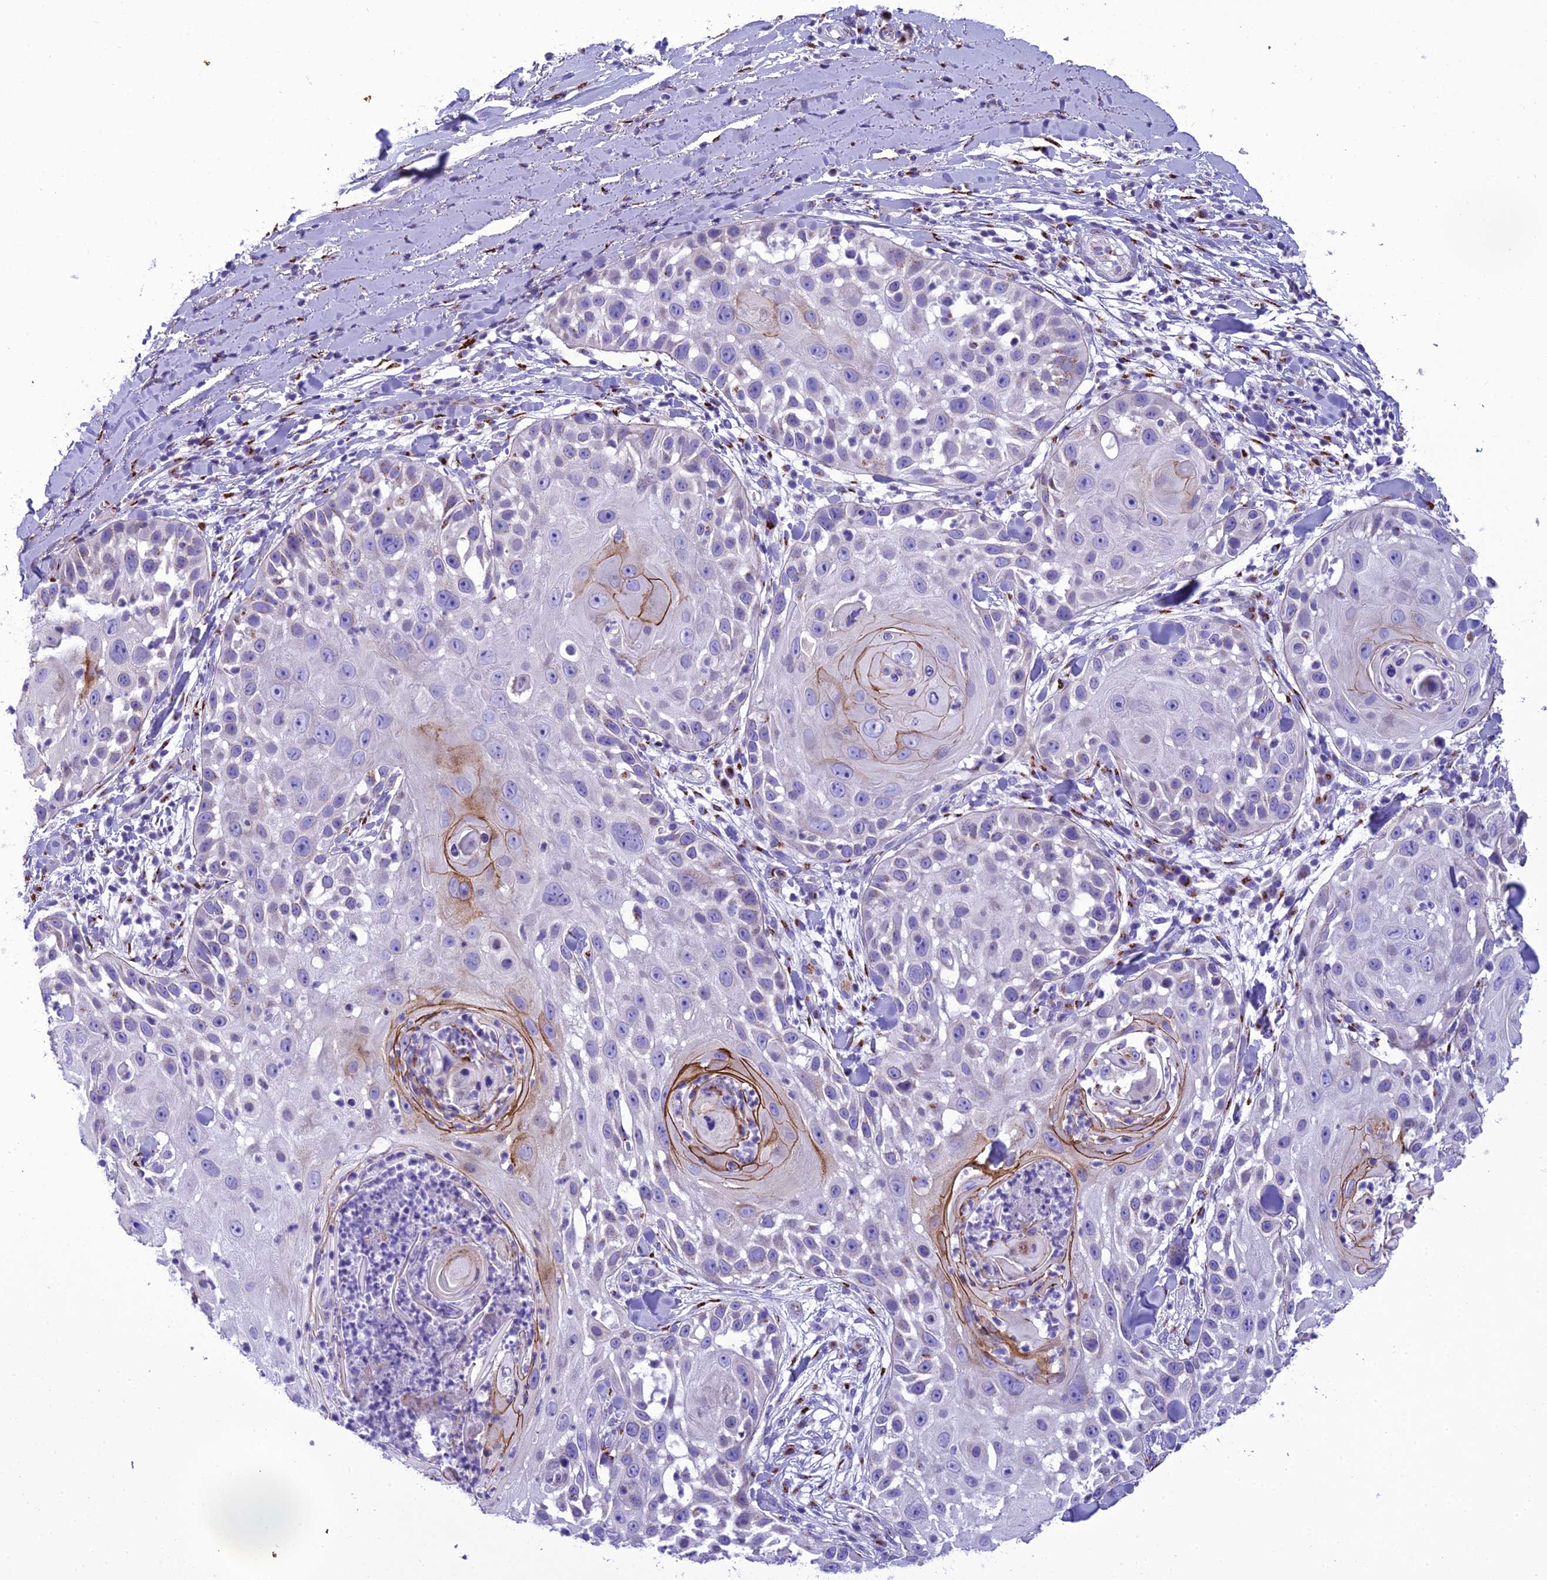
{"staining": {"intensity": "strong", "quantity": "<25%", "location": "cytoplasmic/membranous"}, "tissue": "skin cancer", "cell_type": "Tumor cells", "image_type": "cancer", "snomed": [{"axis": "morphology", "description": "Squamous cell carcinoma, NOS"}, {"axis": "topography", "description": "Skin"}], "caption": "Strong cytoplasmic/membranous positivity for a protein is identified in about <25% of tumor cells of skin squamous cell carcinoma using IHC.", "gene": "GOLM2", "patient": {"sex": "female", "age": 44}}